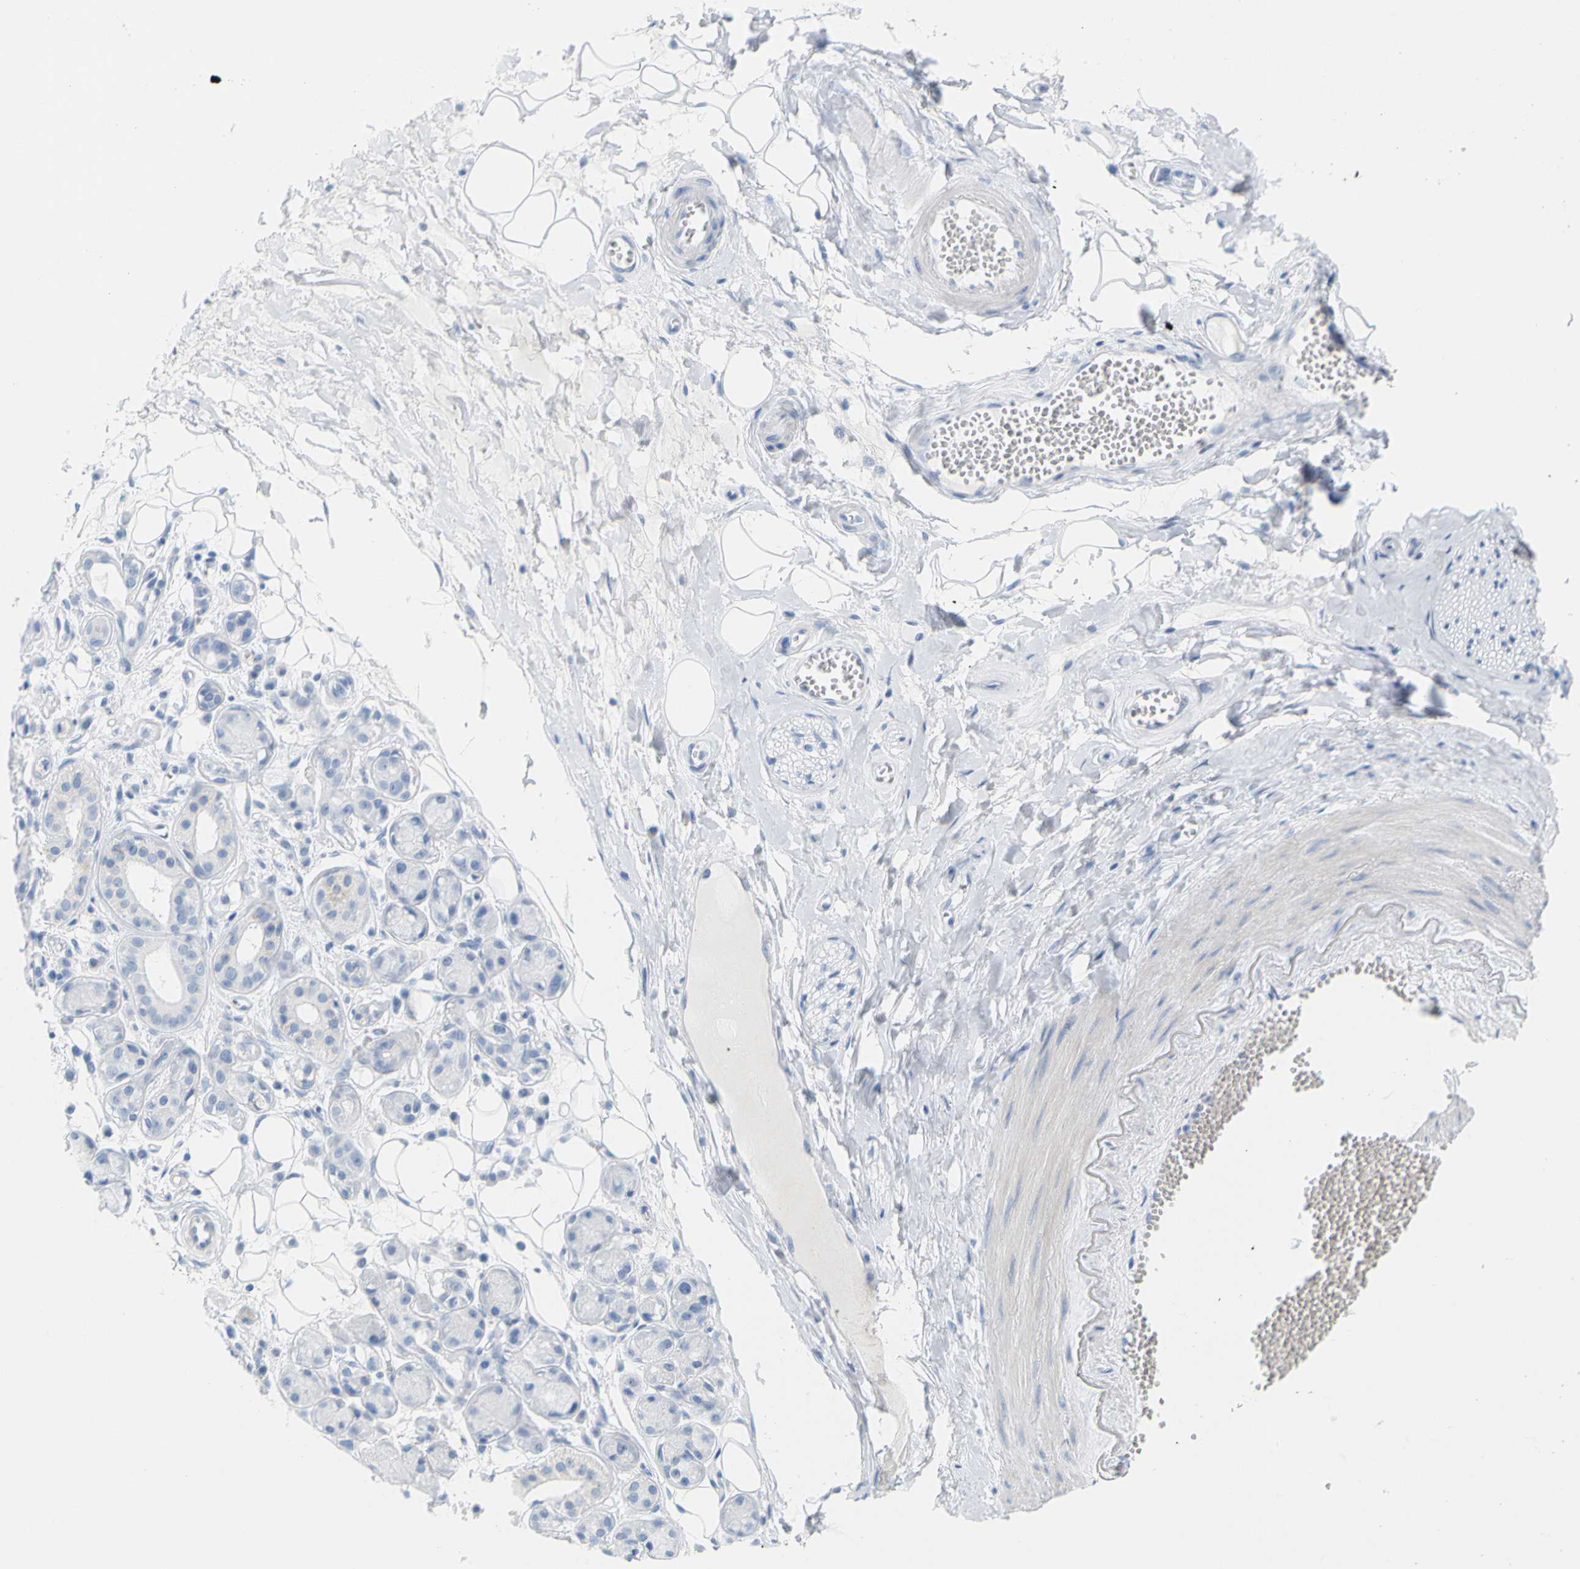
{"staining": {"intensity": "negative", "quantity": "none", "location": "none"}, "tissue": "adipose tissue", "cell_type": "Adipocytes", "image_type": "normal", "snomed": [{"axis": "morphology", "description": "Normal tissue, NOS"}, {"axis": "morphology", "description": "Inflammation, NOS"}, {"axis": "topography", "description": "Salivary gland"}, {"axis": "topography", "description": "Peripheral nerve tissue"}], "caption": "Photomicrograph shows no significant protein staining in adipocytes of unremarkable adipose tissue.", "gene": "OPN1SW", "patient": {"sex": "female", "age": 75}}